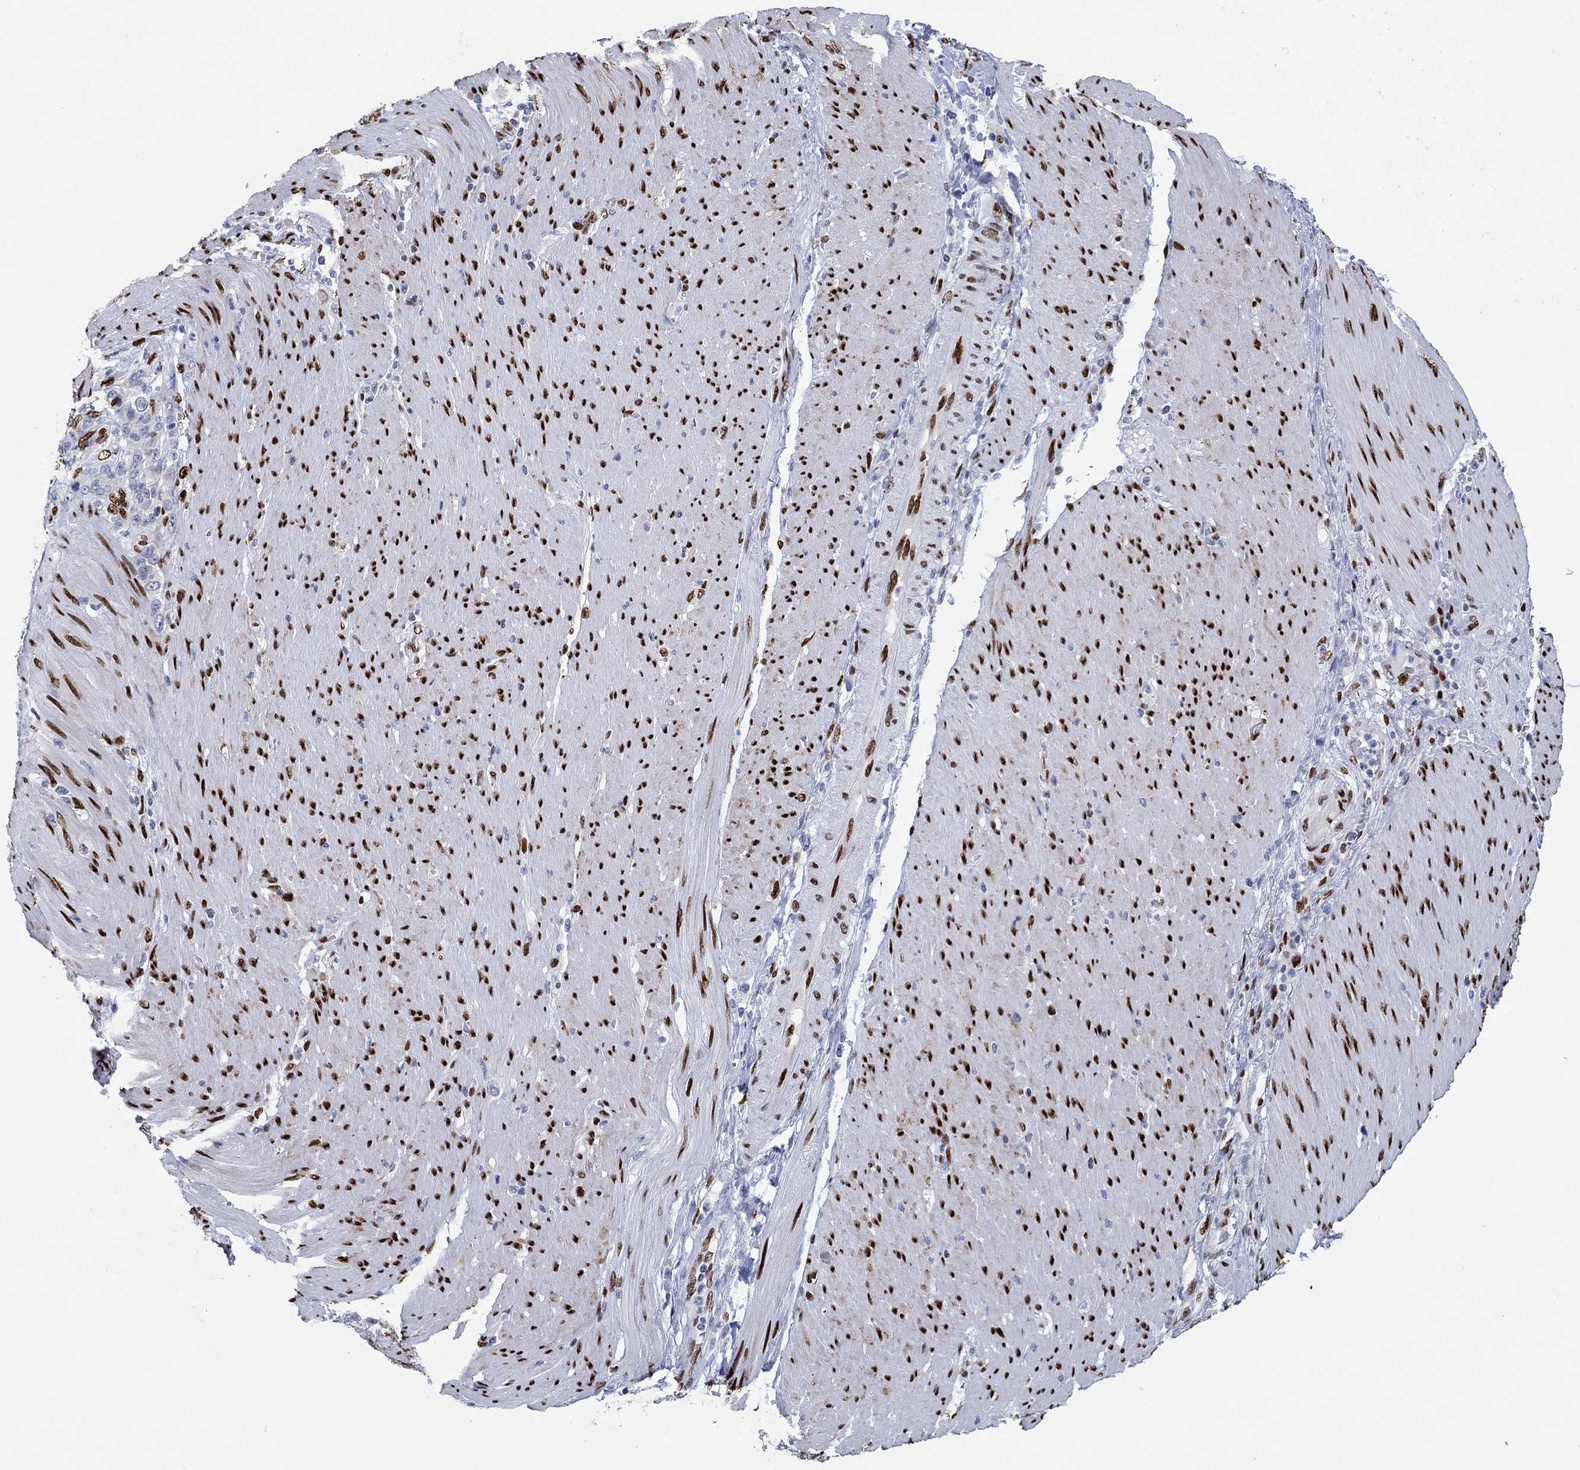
{"staining": {"intensity": "negative", "quantity": "none", "location": "none"}, "tissue": "stomach cancer", "cell_type": "Tumor cells", "image_type": "cancer", "snomed": [{"axis": "morphology", "description": "Adenocarcinoma, NOS"}, {"axis": "topography", "description": "Stomach"}], "caption": "Immunohistochemical staining of adenocarcinoma (stomach) shows no significant staining in tumor cells. (Brightfield microscopy of DAB immunohistochemistry (IHC) at high magnification).", "gene": "ZEB1", "patient": {"sex": "female", "age": 79}}